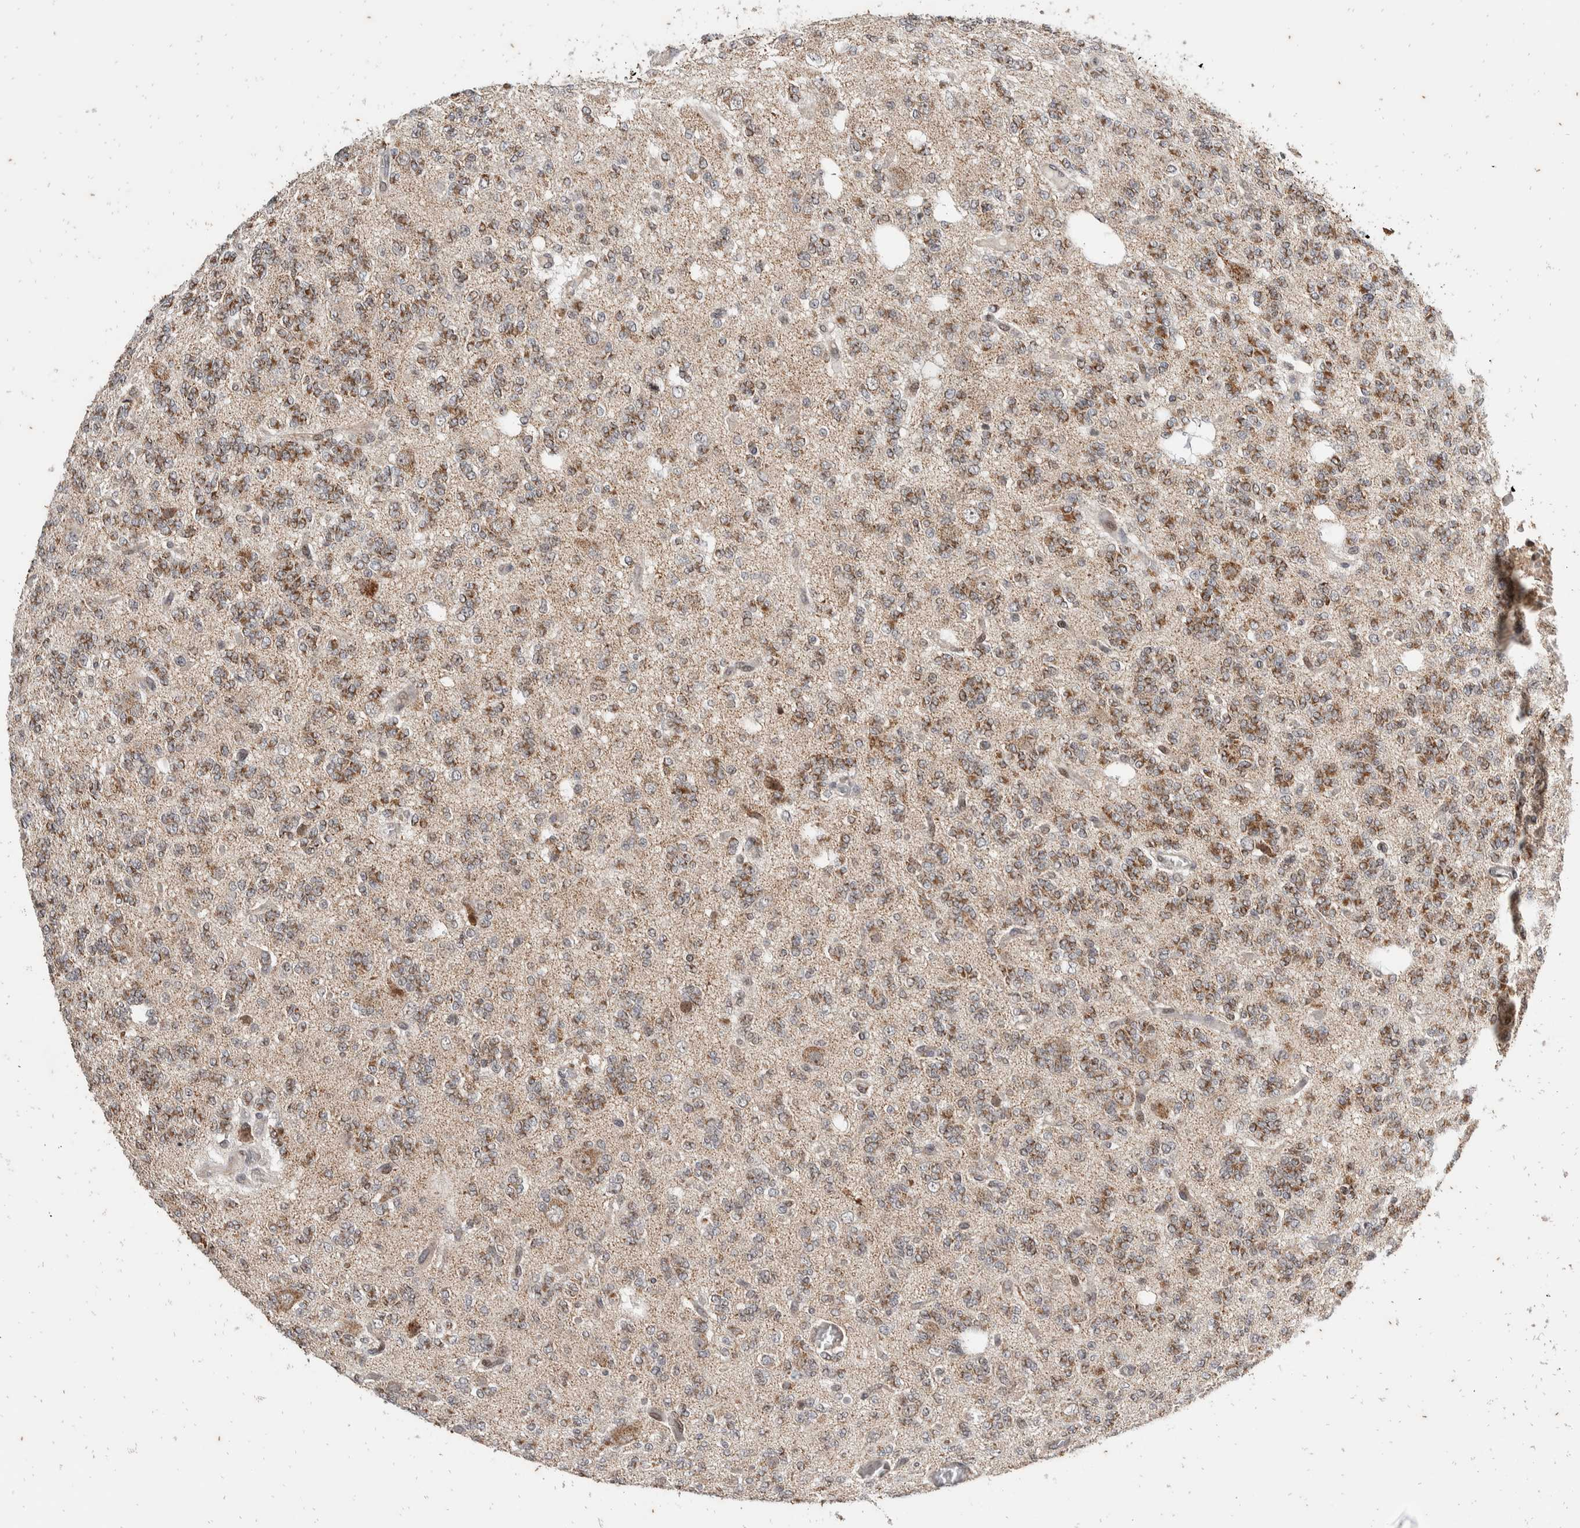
{"staining": {"intensity": "weak", "quantity": "25%-75%", "location": "cytoplasmic/membranous"}, "tissue": "glioma", "cell_type": "Tumor cells", "image_type": "cancer", "snomed": [{"axis": "morphology", "description": "Glioma, malignant, Low grade"}, {"axis": "topography", "description": "Brain"}], "caption": "About 25%-75% of tumor cells in human malignant glioma (low-grade) show weak cytoplasmic/membranous protein positivity as visualized by brown immunohistochemical staining.", "gene": "ATXN7L1", "patient": {"sex": "male", "age": 38}}